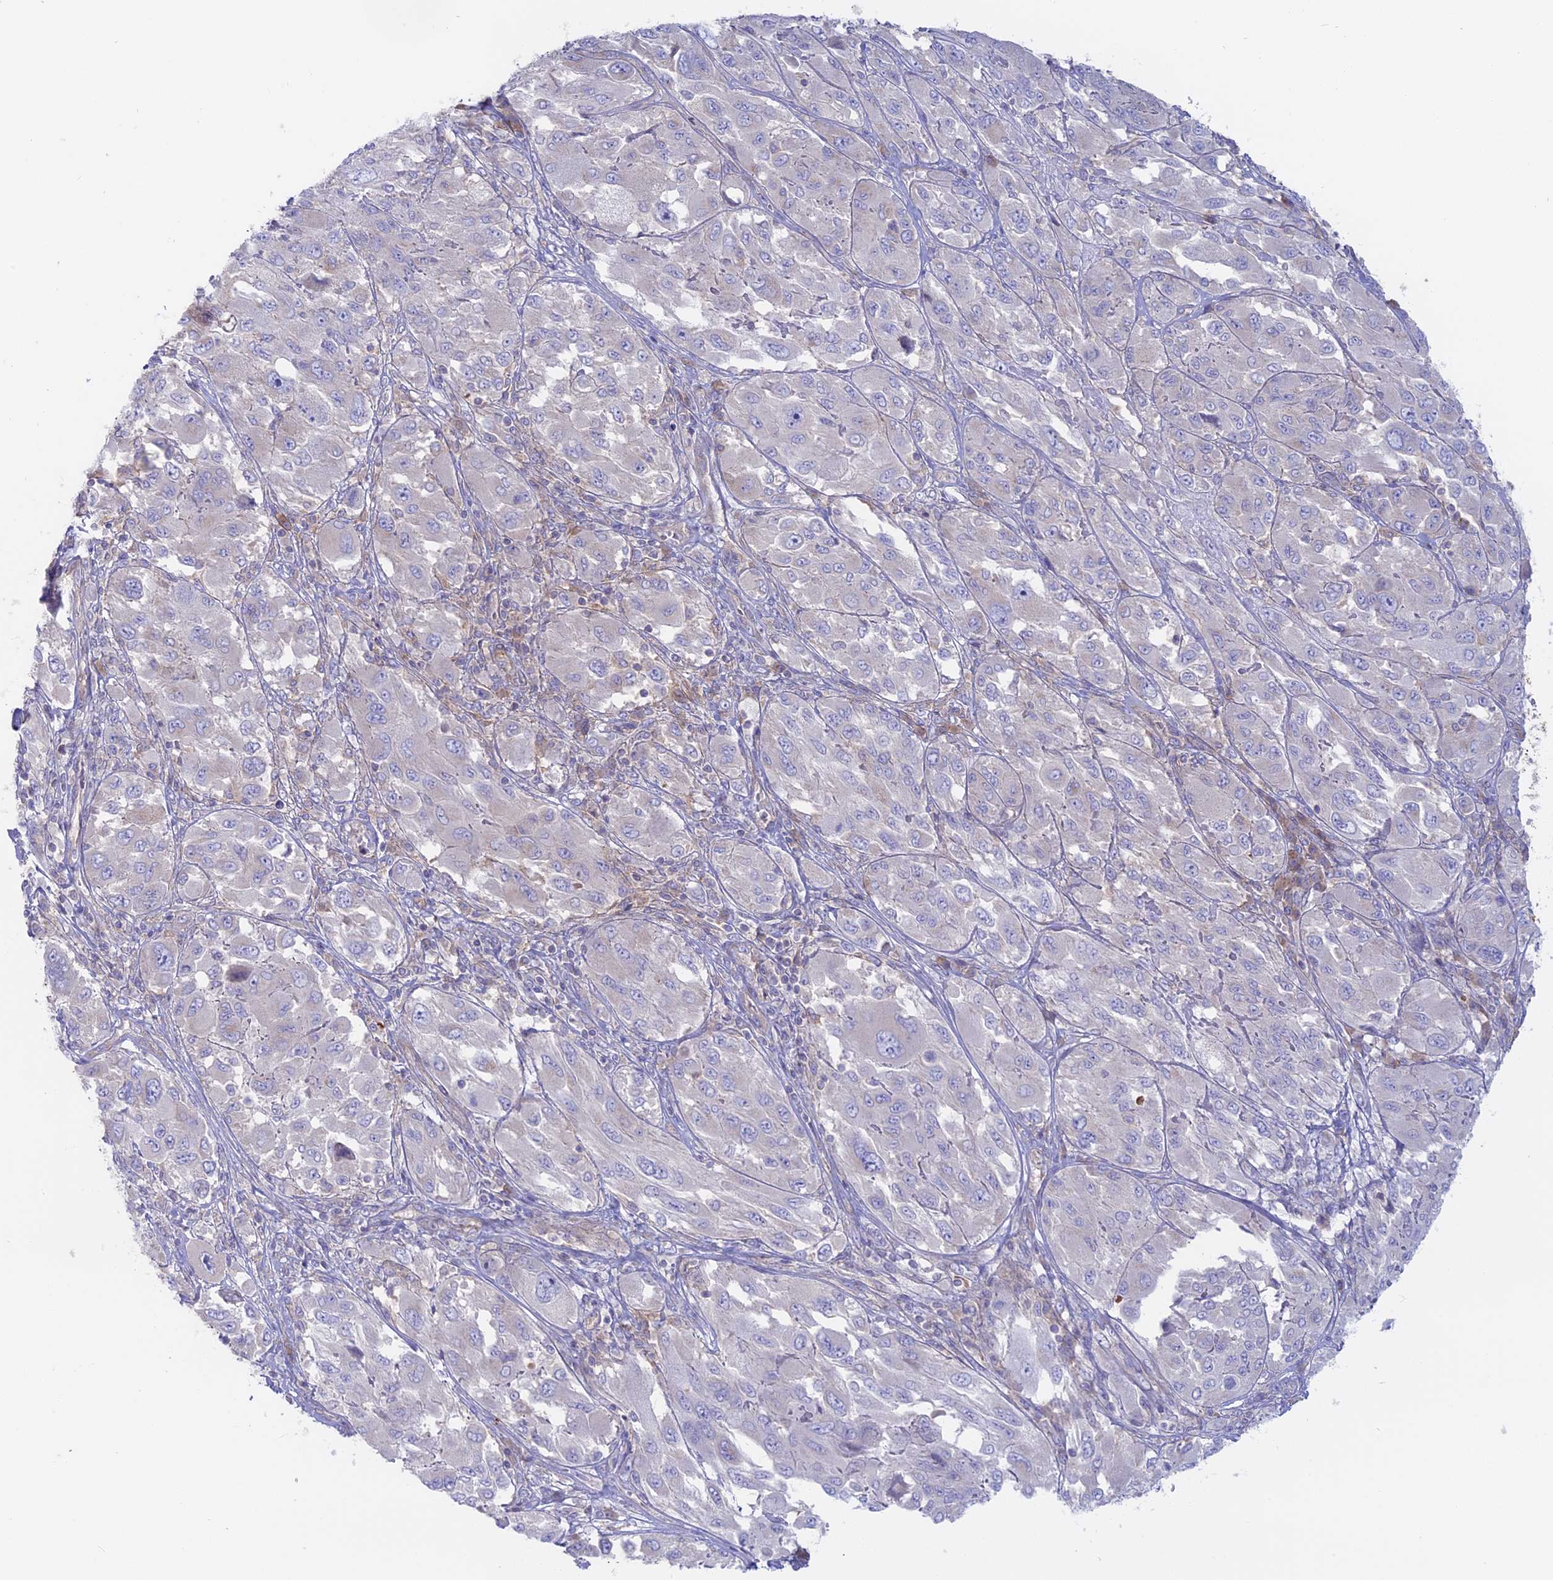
{"staining": {"intensity": "negative", "quantity": "none", "location": "none"}, "tissue": "melanoma", "cell_type": "Tumor cells", "image_type": "cancer", "snomed": [{"axis": "morphology", "description": "Malignant melanoma, NOS"}, {"axis": "topography", "description": "Skin"}], "caption": "Protein analysis of malignant melanoma exhibits no significant staining in tumor cells.", "gene": "MYO5B", "patient": {"sex": "female", "age": 91}}